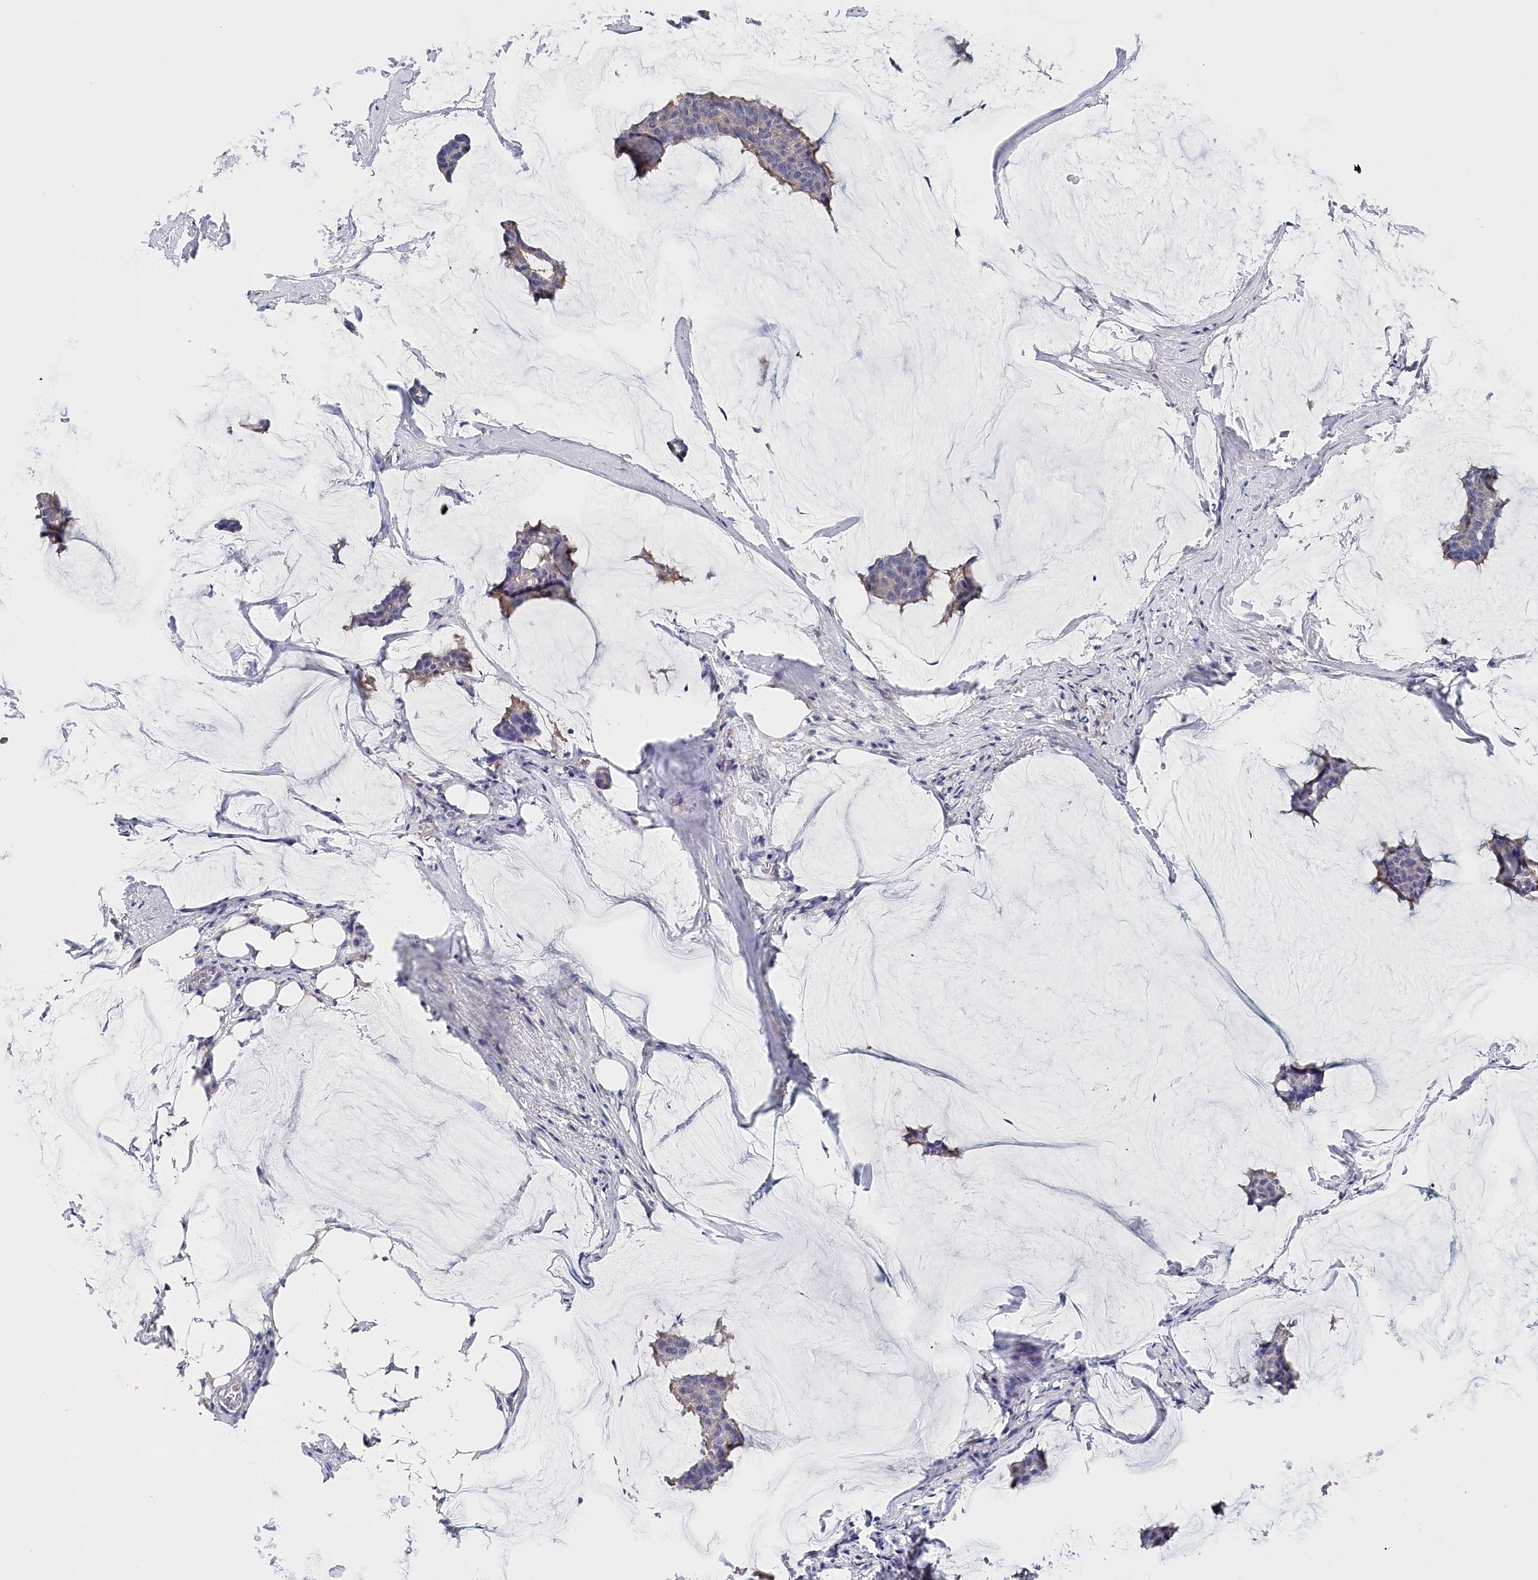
{"staining": {"intensity": "weak", "quantity": "<25%", "location": "cytoplasmic/membranous"}, "tissue": "breast cancer", "cell_type": "Tumor cells", "image_type": "cancer", "snomed": [{"axis": "morphology", "description": "Duct carcinoma"}, {"axis": "topography", "description": "Breast"}], "caption": "A high-resolution photomicrograph shows IHC staining of invasive ductal carcinoma (breast), which exhibits no significant positivity in tumor cells.", "gene": "BHMT", "patient": {"sex": "female", "age": 93}}